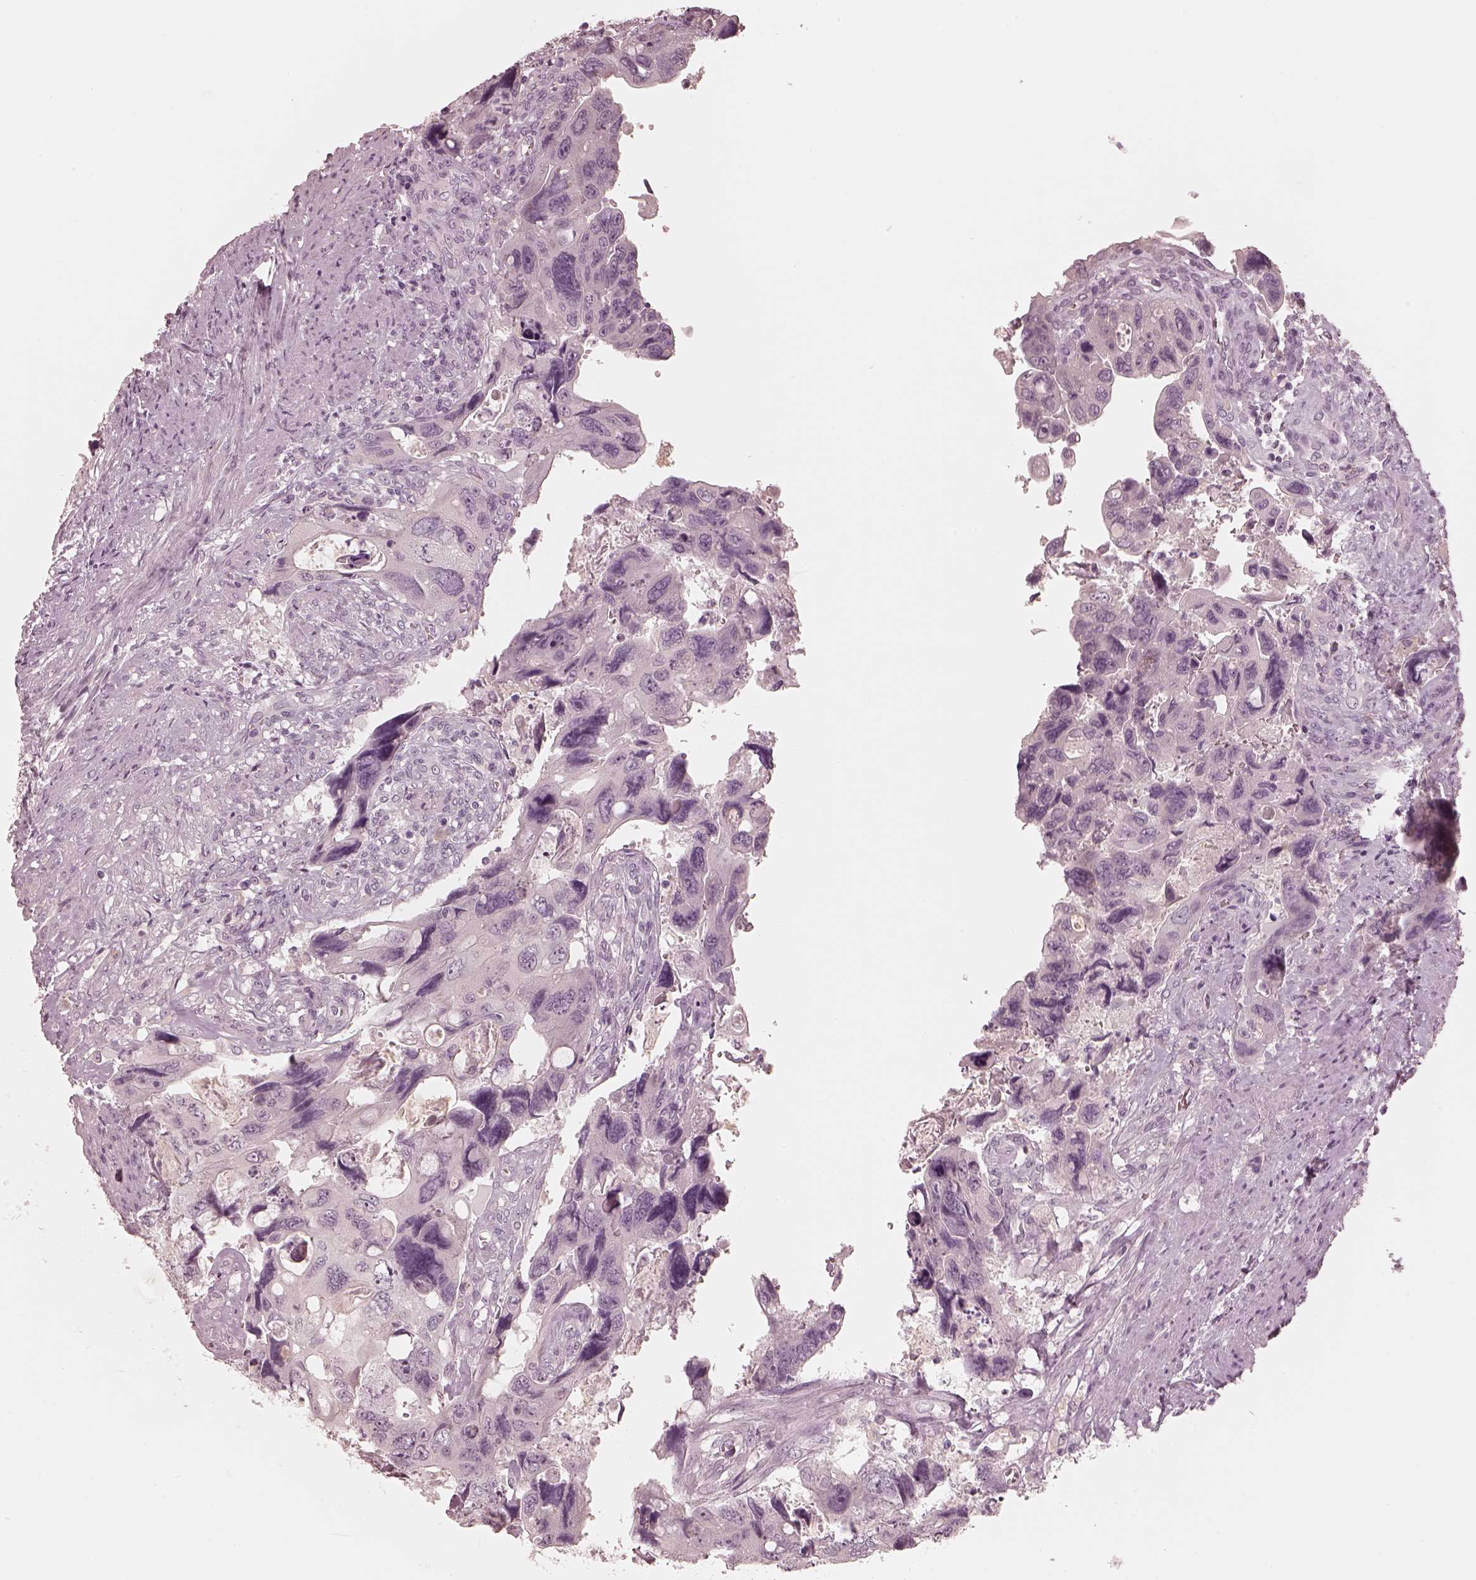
{"staining": {"intensity": "negative", "quantity": "none", "location": "none"}, "tissue": "colorectal cancer", "cell_type": "Tumor cells", "image_type": "cancer", "snomed": [{"axis": "morphology", "description": "Adenocarcinoma, NOS"}, {"axis": "topography", "description": "Rectum"}], "caption": "This photomicrograph is of colorectal cancer (adenocarcinoma) stained with immunohistochemistry (IHC) to label a protein in brown with the nuclei are counter-stained blue. There is no positivity in tumor cells.", "gene": "CALR3", "patient": {"sex": "male", "age": 62}}